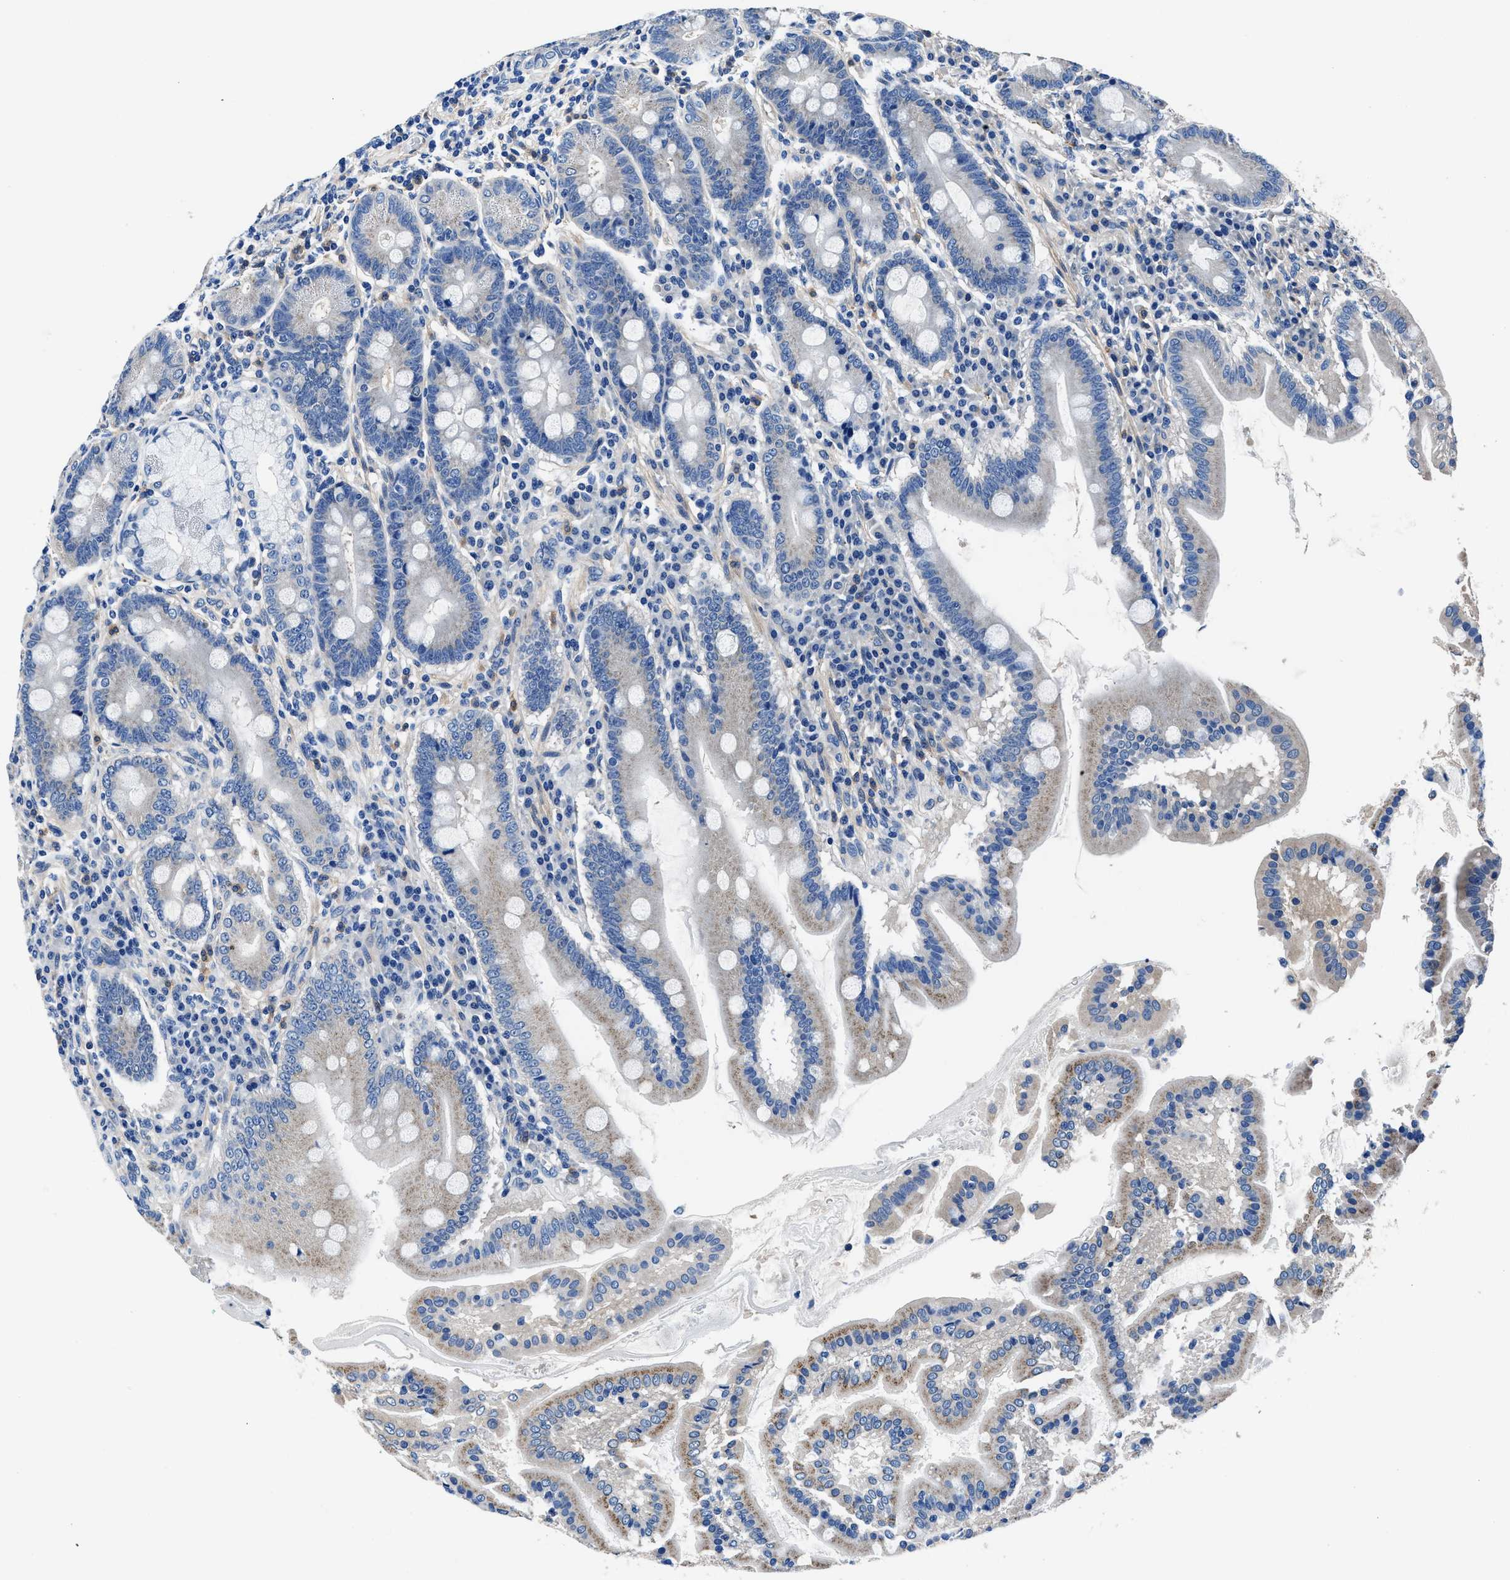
{"staining": {"intensity": "moderate", "quantity": "<25%", "location": "cytoplasmic/membranous"}, "tissue": "duodenum", "cell_type": "Glandular cells", "image_type": "normal", "snomed": [{"axis": "morphology", "description": "Normal tissue, NOS"}, {"axis": "topography", "description": "Duodenum"}], "caption": "Immunohistochemical staining of unremarkable human duodenum shows low levels of moderate cytoplasmic/membranous staining in approximately <25% of glandular cells. (Brightfield microscopy of DAB IHC at high magnification).", "gene": "NEU1", "patient": {"sex": "male", "age": 50}}